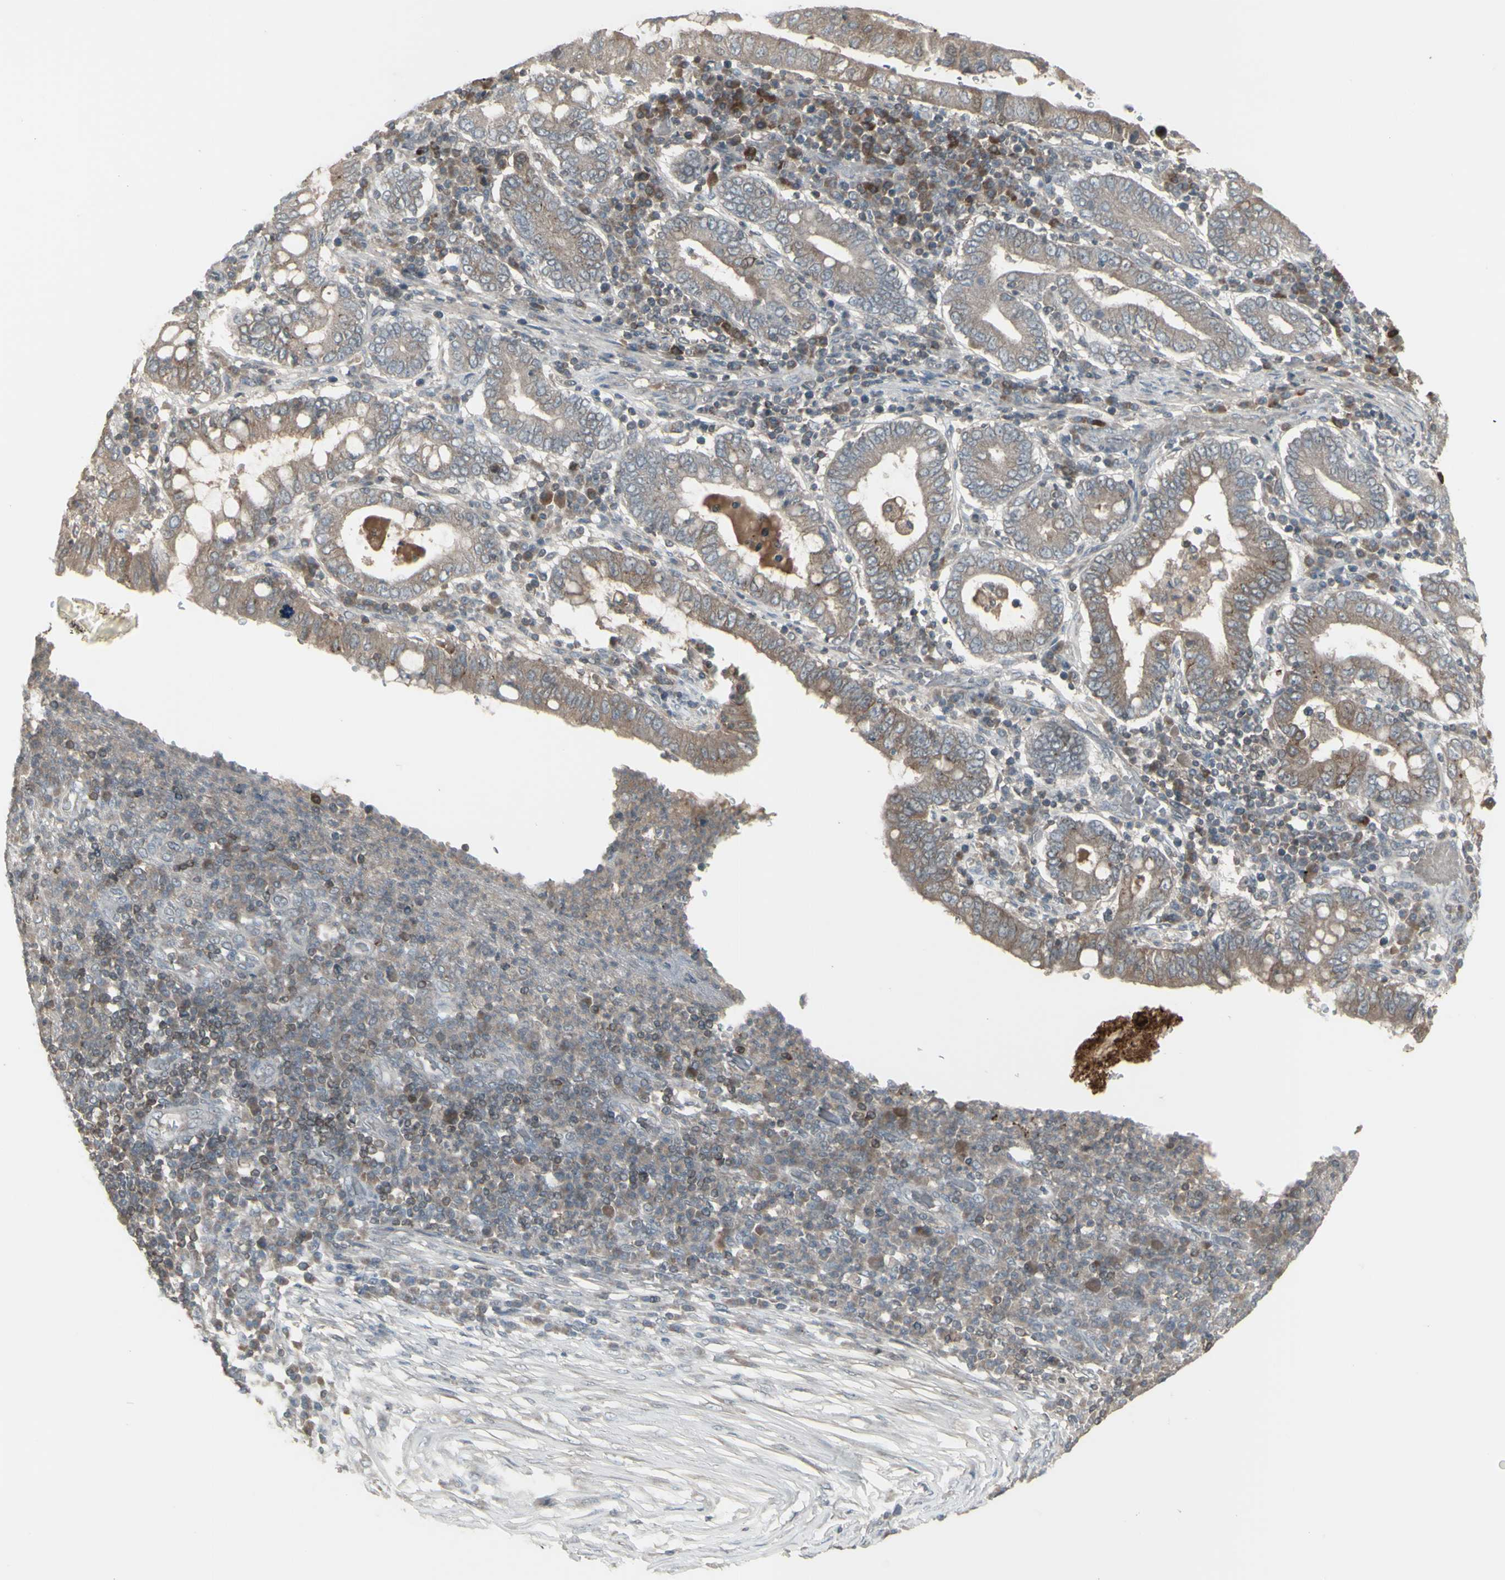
{"staining": {"intensity": "weak", "quantity": "25%-75%", "location": "cytoplasmic/membranous"}, "tissue": "stomach cancer", "cell_type": "Tumor cells", "image_type": "cancer", "snomed": [{"axis": "morphology", "description": "Normal tissue, NOS"}, {"axis": "morphology", "description": "Adenocarcinoma, NOS"}, {"axis": "topography", "description": "Esophagus"}, {"axis": "topography", "description": "Stomach, upper"}, {"axis": "topography", "description": "Peripheral nerve tissue"}], "caption": "High-power microscopy captured an immunohistochemistry (IHC) image of stomach cancer (adenocarcinoma), revealing weak cytoplasmic/membranous expression in about 25%-75% of tumor cells.", "gene": "CSK", "patient": {"sex": "male", "age": 62}}